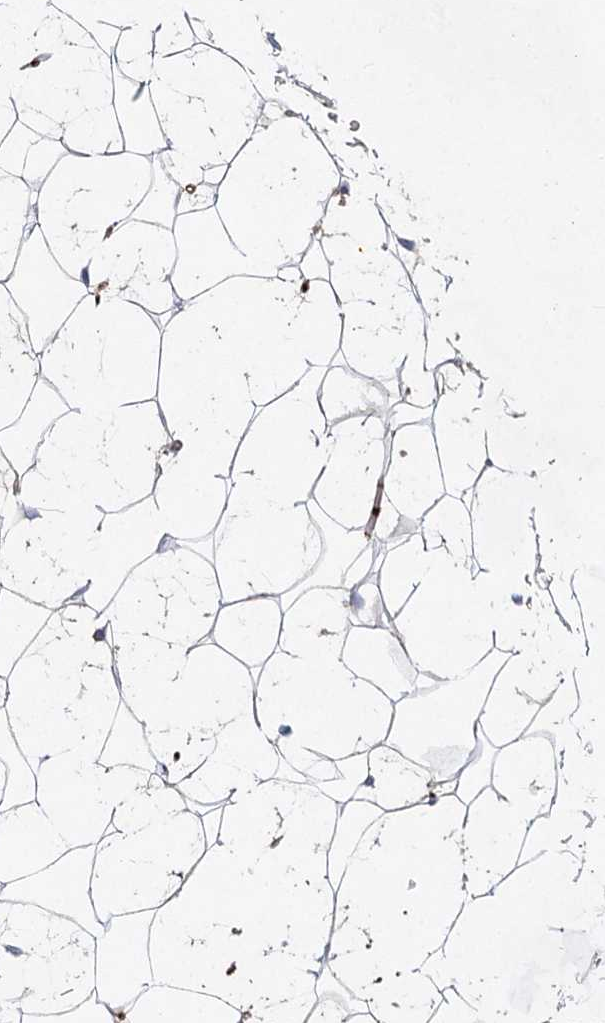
{"staining": {"intensity": "negative", "quantity": "none", "location": "none"}, "tissue": "adipose tissue", "cell_type": "Adipocytes", "image_type": "normal", "snomed": [{"axis": "morphology", "description": "Normal tissue, NOS"}, {"axis": "topography", "description": "Breast"}], "caption": "DAB (3,3'-diaminobenzidine) immunohistochemical staining of benign adipose tissue shows no significant staining in adipocytes. (DAB immunohistochemistry (IHC) visualized using brightfield microscopy, high magnification).", "gene": "TASOR2", "patient": {"sex": "female", "age": 26}}